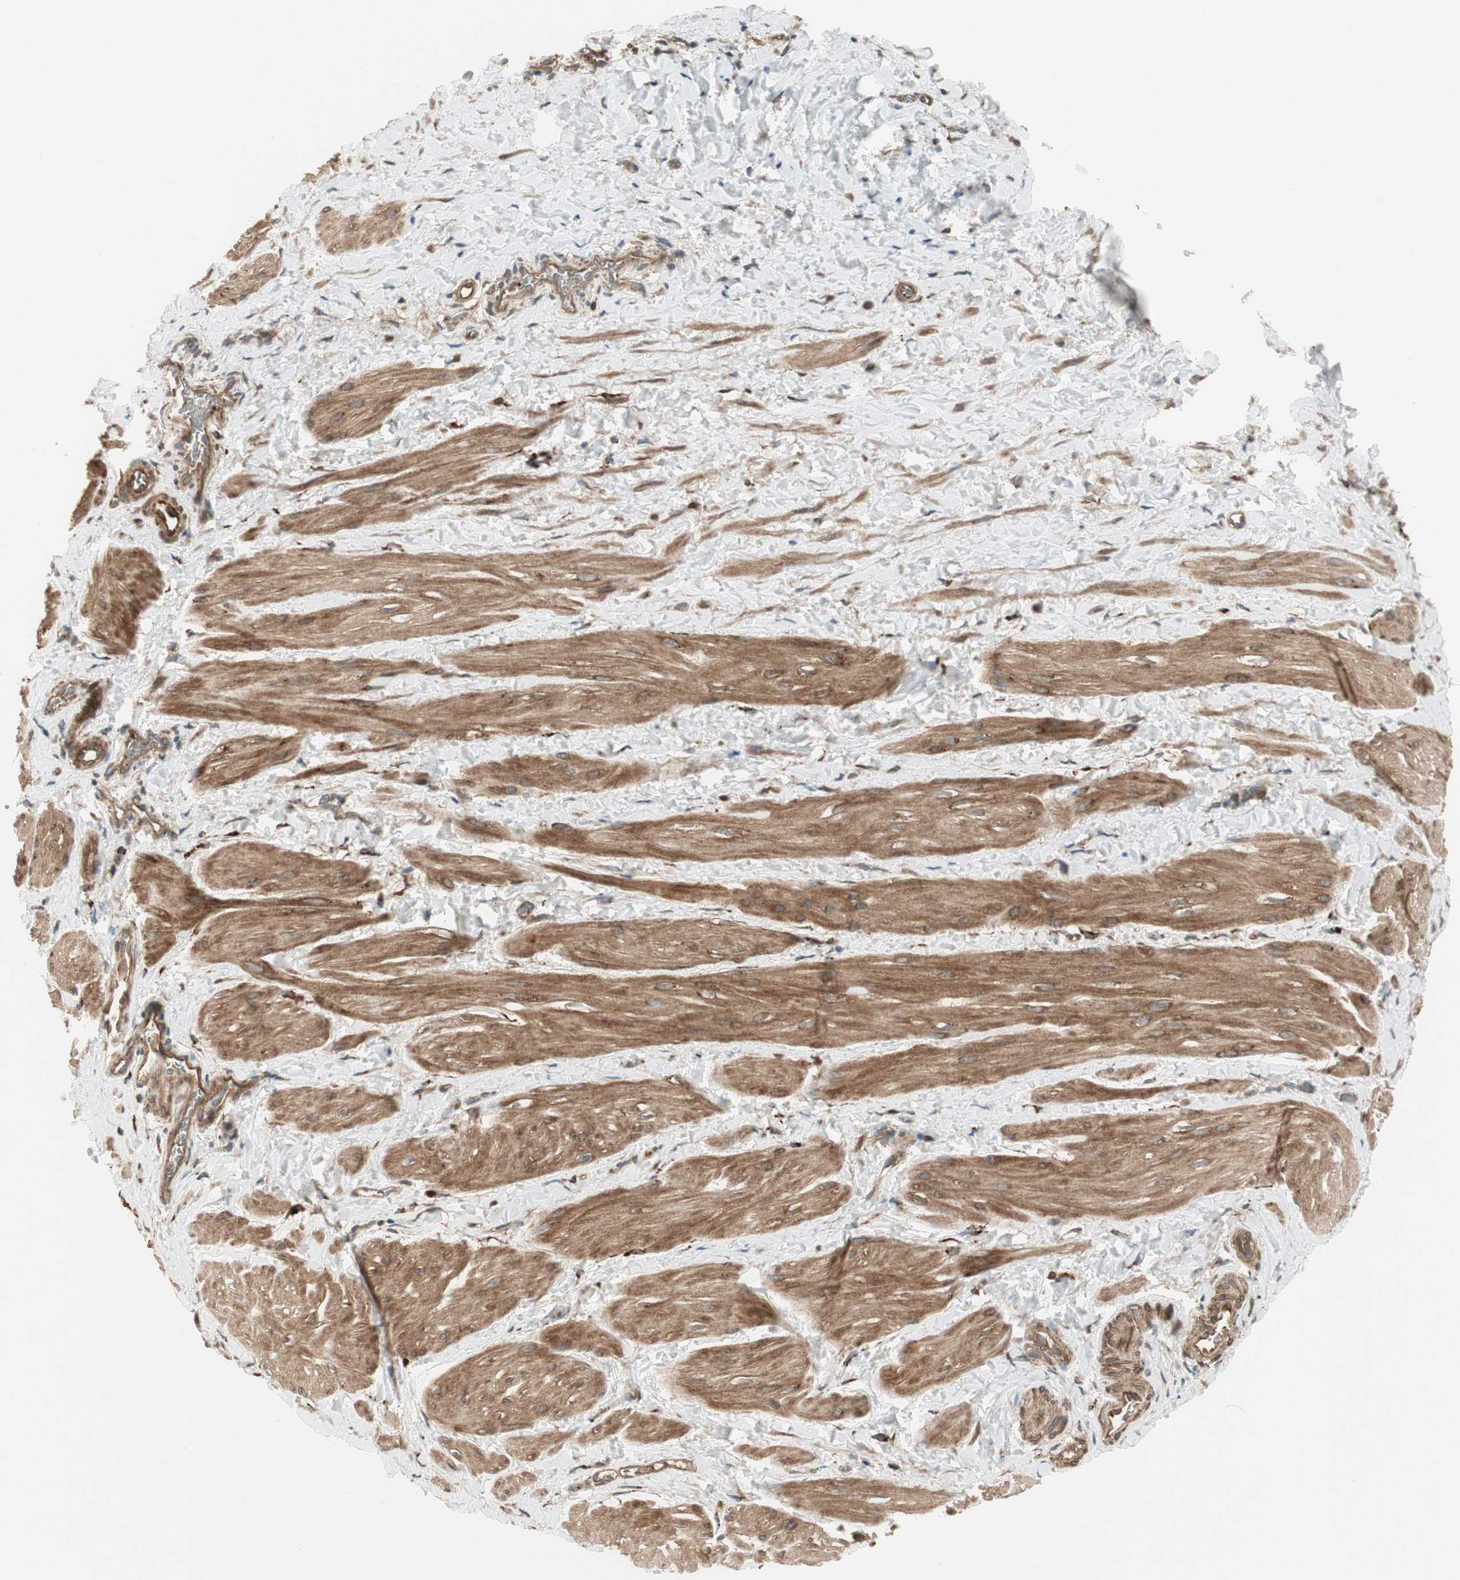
{"staining": {"intensity": "moderate", "quantity": ">75%", "location": "cytoplasmic/membranous"}, "tissue": "smooth muscle", "cell_type": "Smooth muscle cells", "image_type": "normal", "snomed": [{"axis": "morphology", "description": "Normal tissue, NOS"}, {"axis": "topography", "description": "Smooth muscle"}], "caption": "This micrograph demonstrates unremarkable smooth muscle stained with IHC to label a protein in brown. The cytoplasmic/membranous of smooth muscle cells show moderate positivity for the protein. Nuclei are counter-stained blue.", "gene": "PRKG1", "patient": {"sex": "male", "age": 16}}